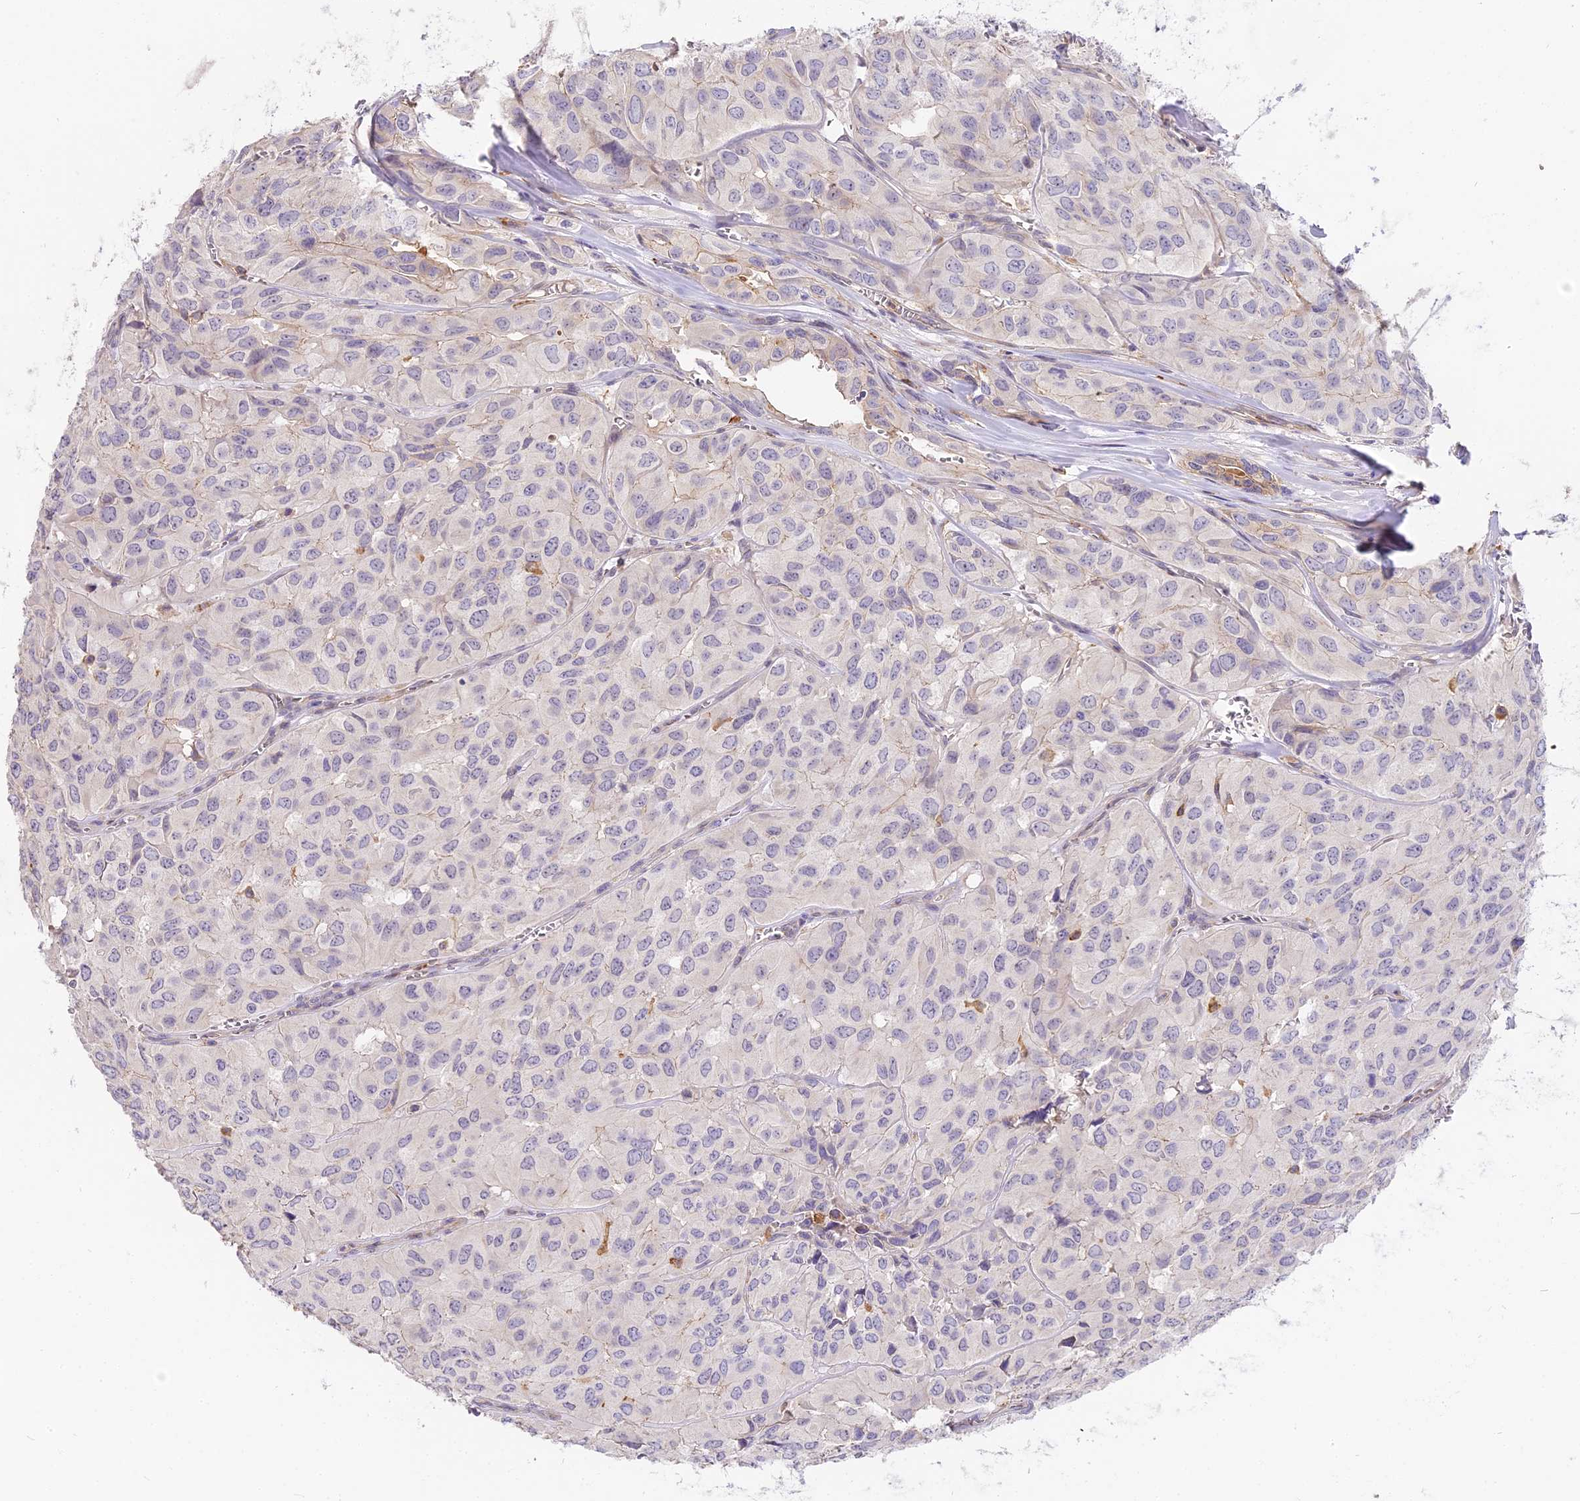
{"staining": {"intensity": "negative", "quantity": "none", "location": "none"}, "tissue": "head and neck cancer", "cell_type": "Tumor cells", "image_type": "cancer", "snomed": [{"axis": "morphology", "description": "Adenocarcinoma, NOS"}, {"axis": "topography", "description": "Salivary gland, NOS"}, {"axis": "topography", "description": "Head-Neck"}], "caption": "Human head and neck cancer (adenocarcinoma) stained for a protein using IHC exhibits no expression in tumor cells.", "gene": "NOD2", "patient": {"sex": "female", "age": 76}}